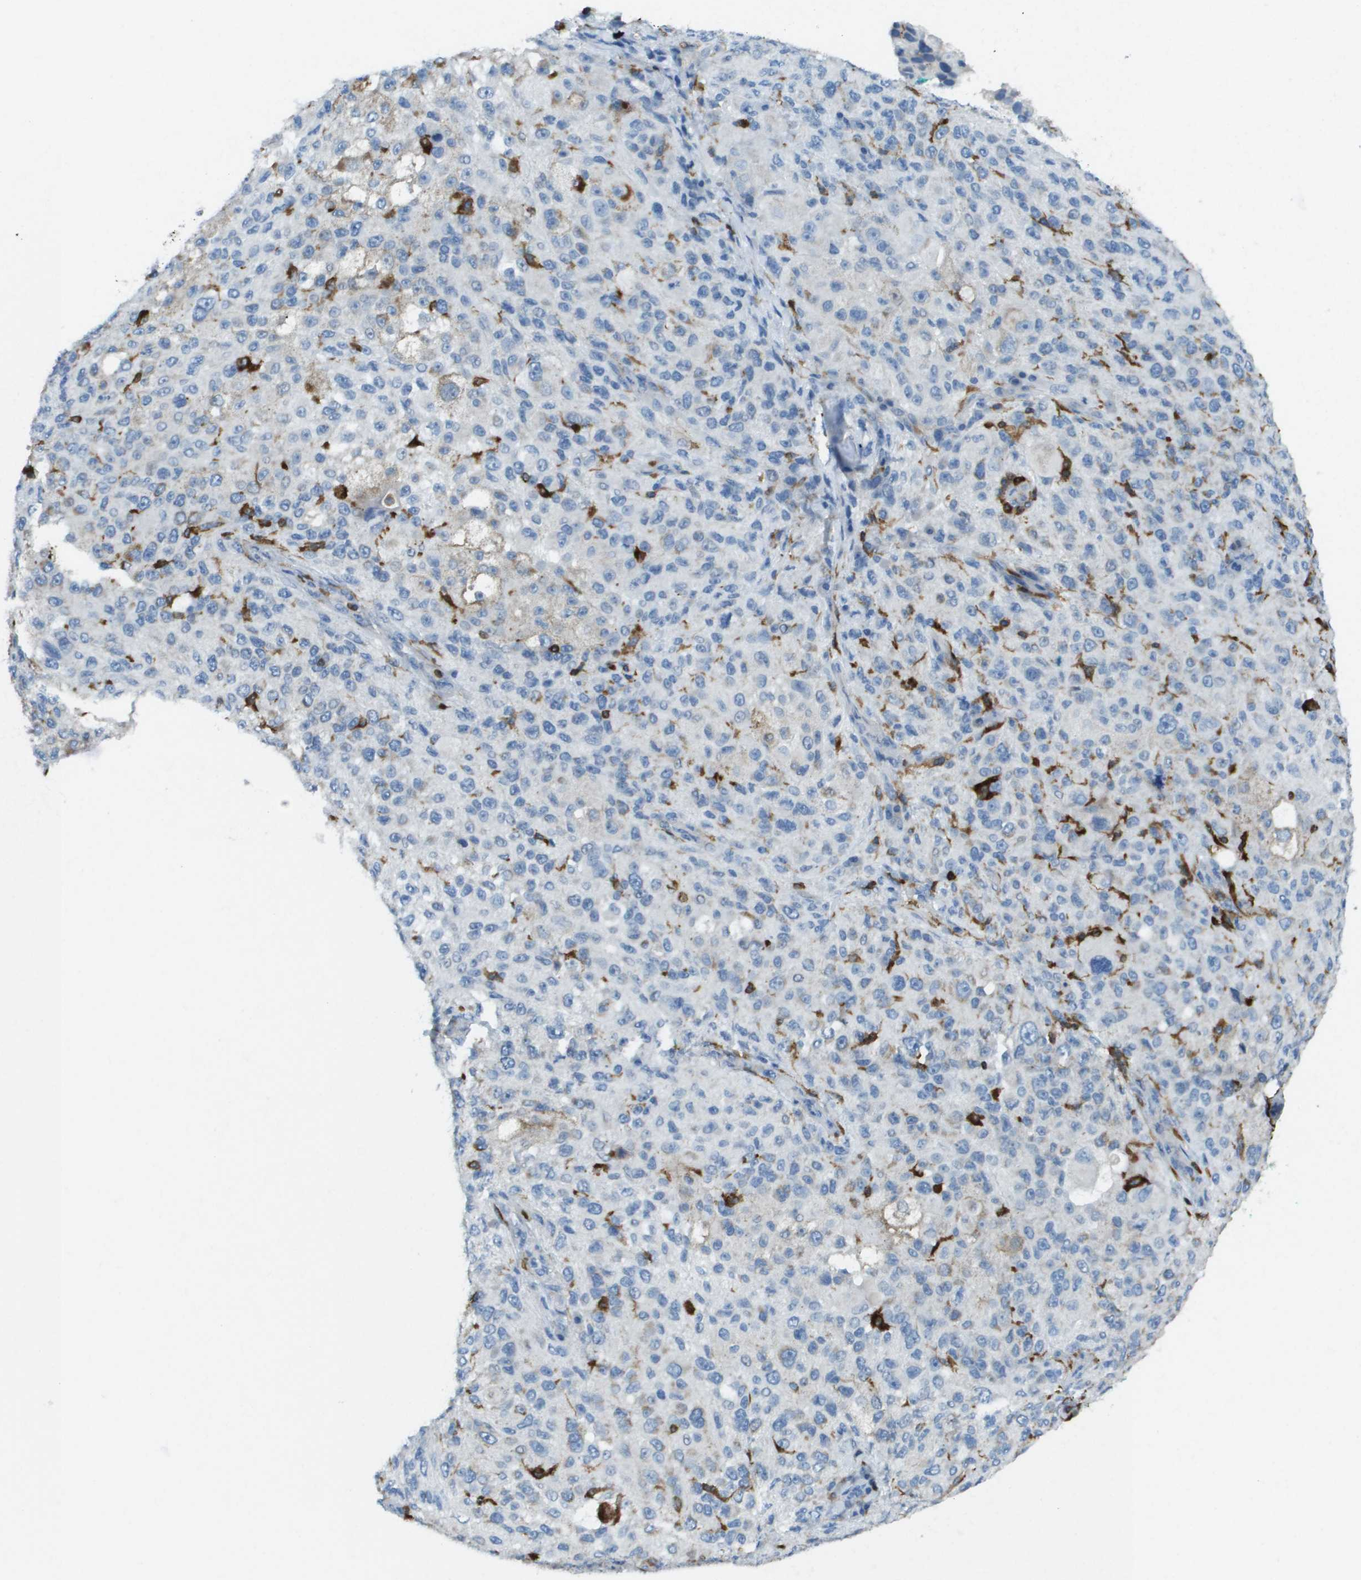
{"staining": {"intensity": "negative", "quantity": "none", "location": "none"}, "tissue": "melanoma", "cell_type": "Tumor cells", "image_type": "cancer", "snomed": [{"axis": "morphology", "description": "Necrosis, NOS"}, {"axis": "morphology", "description": "Malignant melanoma, NOS"}, {"axis": "topography", "description": "Skin"}], "caption": "IHC of human melanoma displays no expression in tumor cells. (DAB (3,3'-diaminobenzidine) immunohistochemistry (IHC) visualized using brightfield microscopy, high magnification).", "gene": "APBB1IP", "patient": {"sex": "female", "age": 87}}